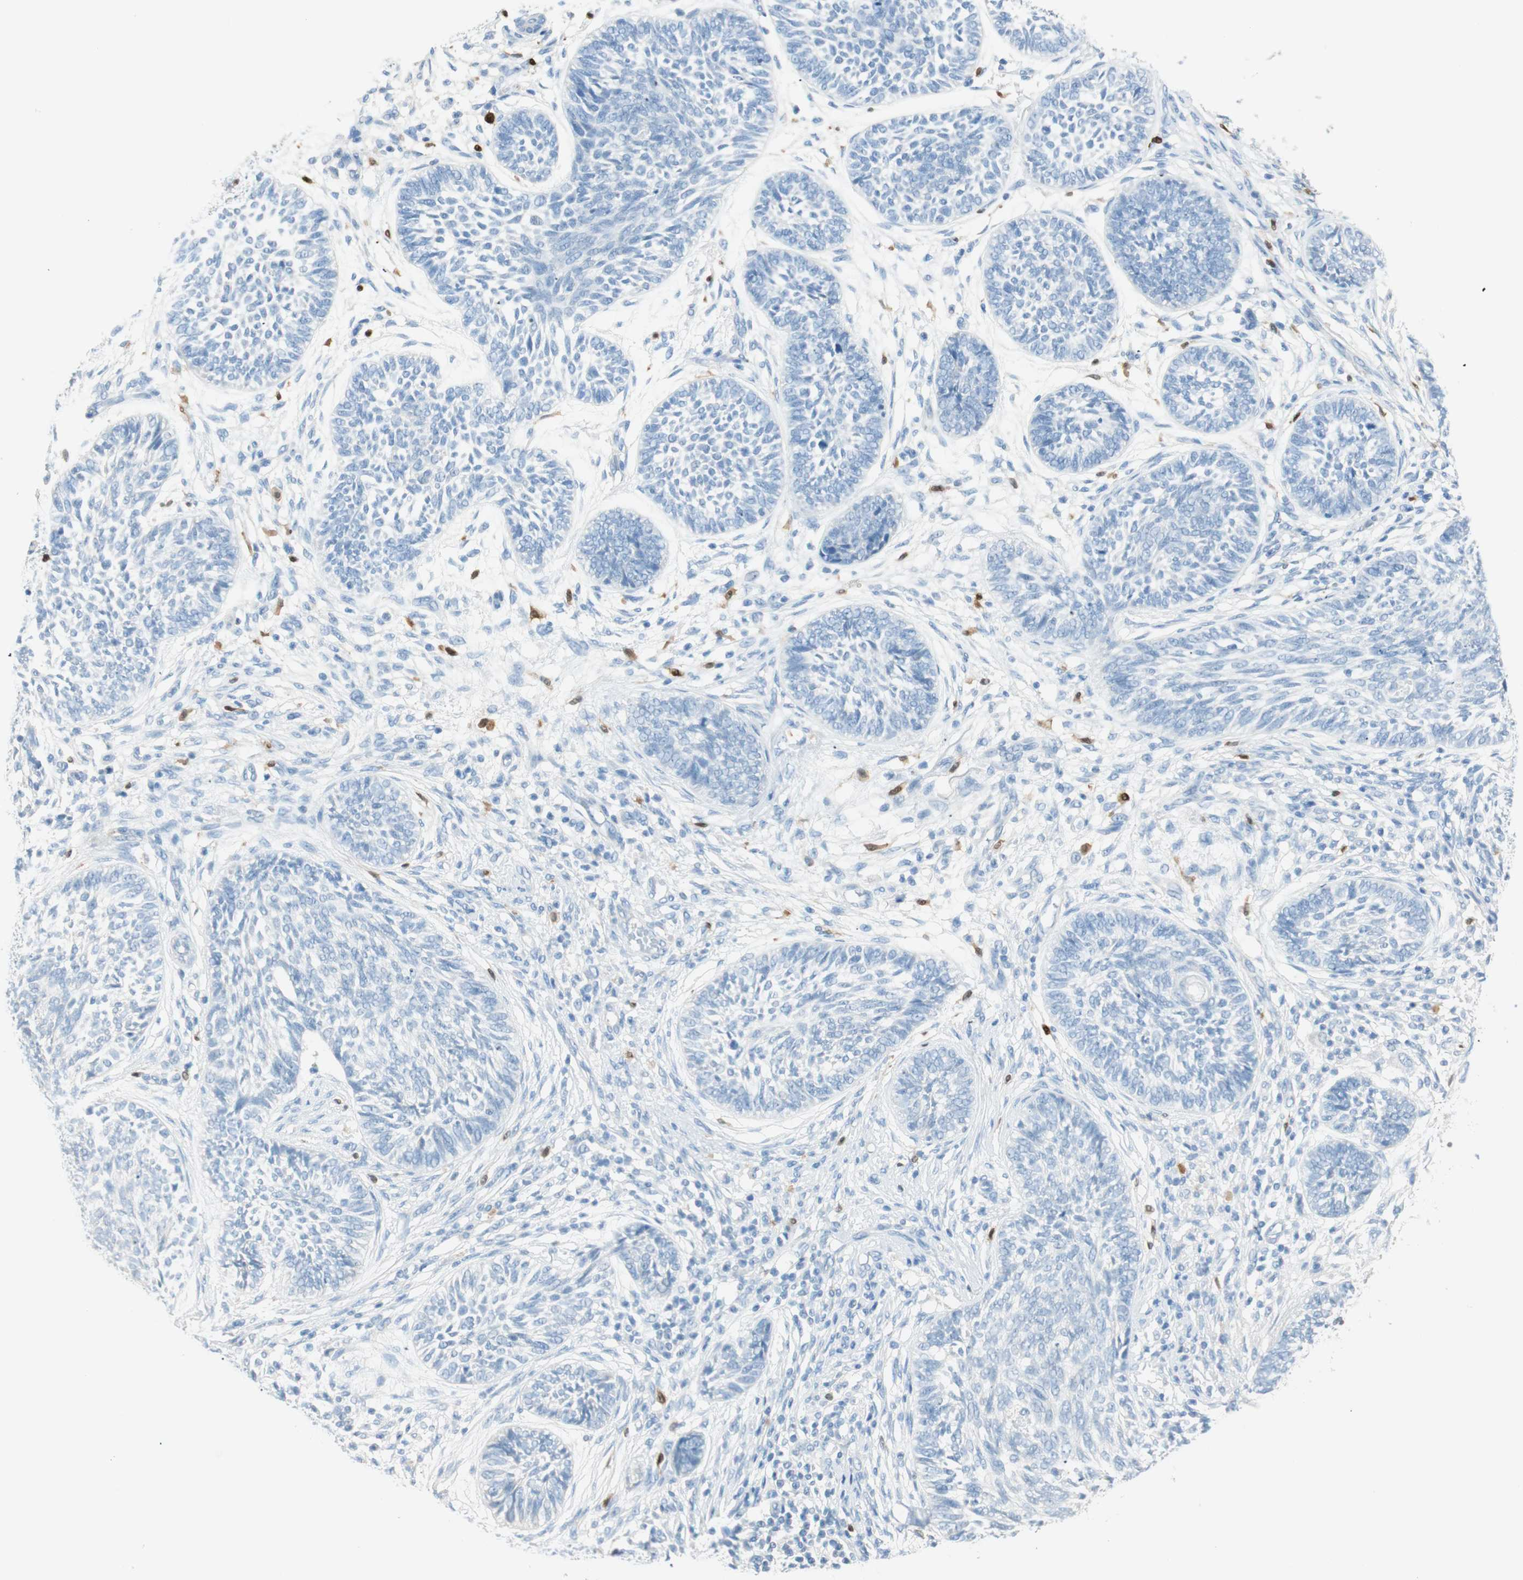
{"staining": {"intensity": "negative", "quantity": "none", "location": "none"}, "tissue": "skin cancer", "cell_type": "Tumor cells", "image_type": "cancer", "snomed": [{"axis": "morphology", "description": "Papilloma, NOS"}, {"axis": "morphology", "description": "Basal cell carcinoma"}, {"axis": "topography", "description": "Skin"}], "caption": "There is no significant expression in tumor cells of basal cell carcinoma (skin).", "gene": "HPGD", "patient": {"sex": "male", "age": 87}}